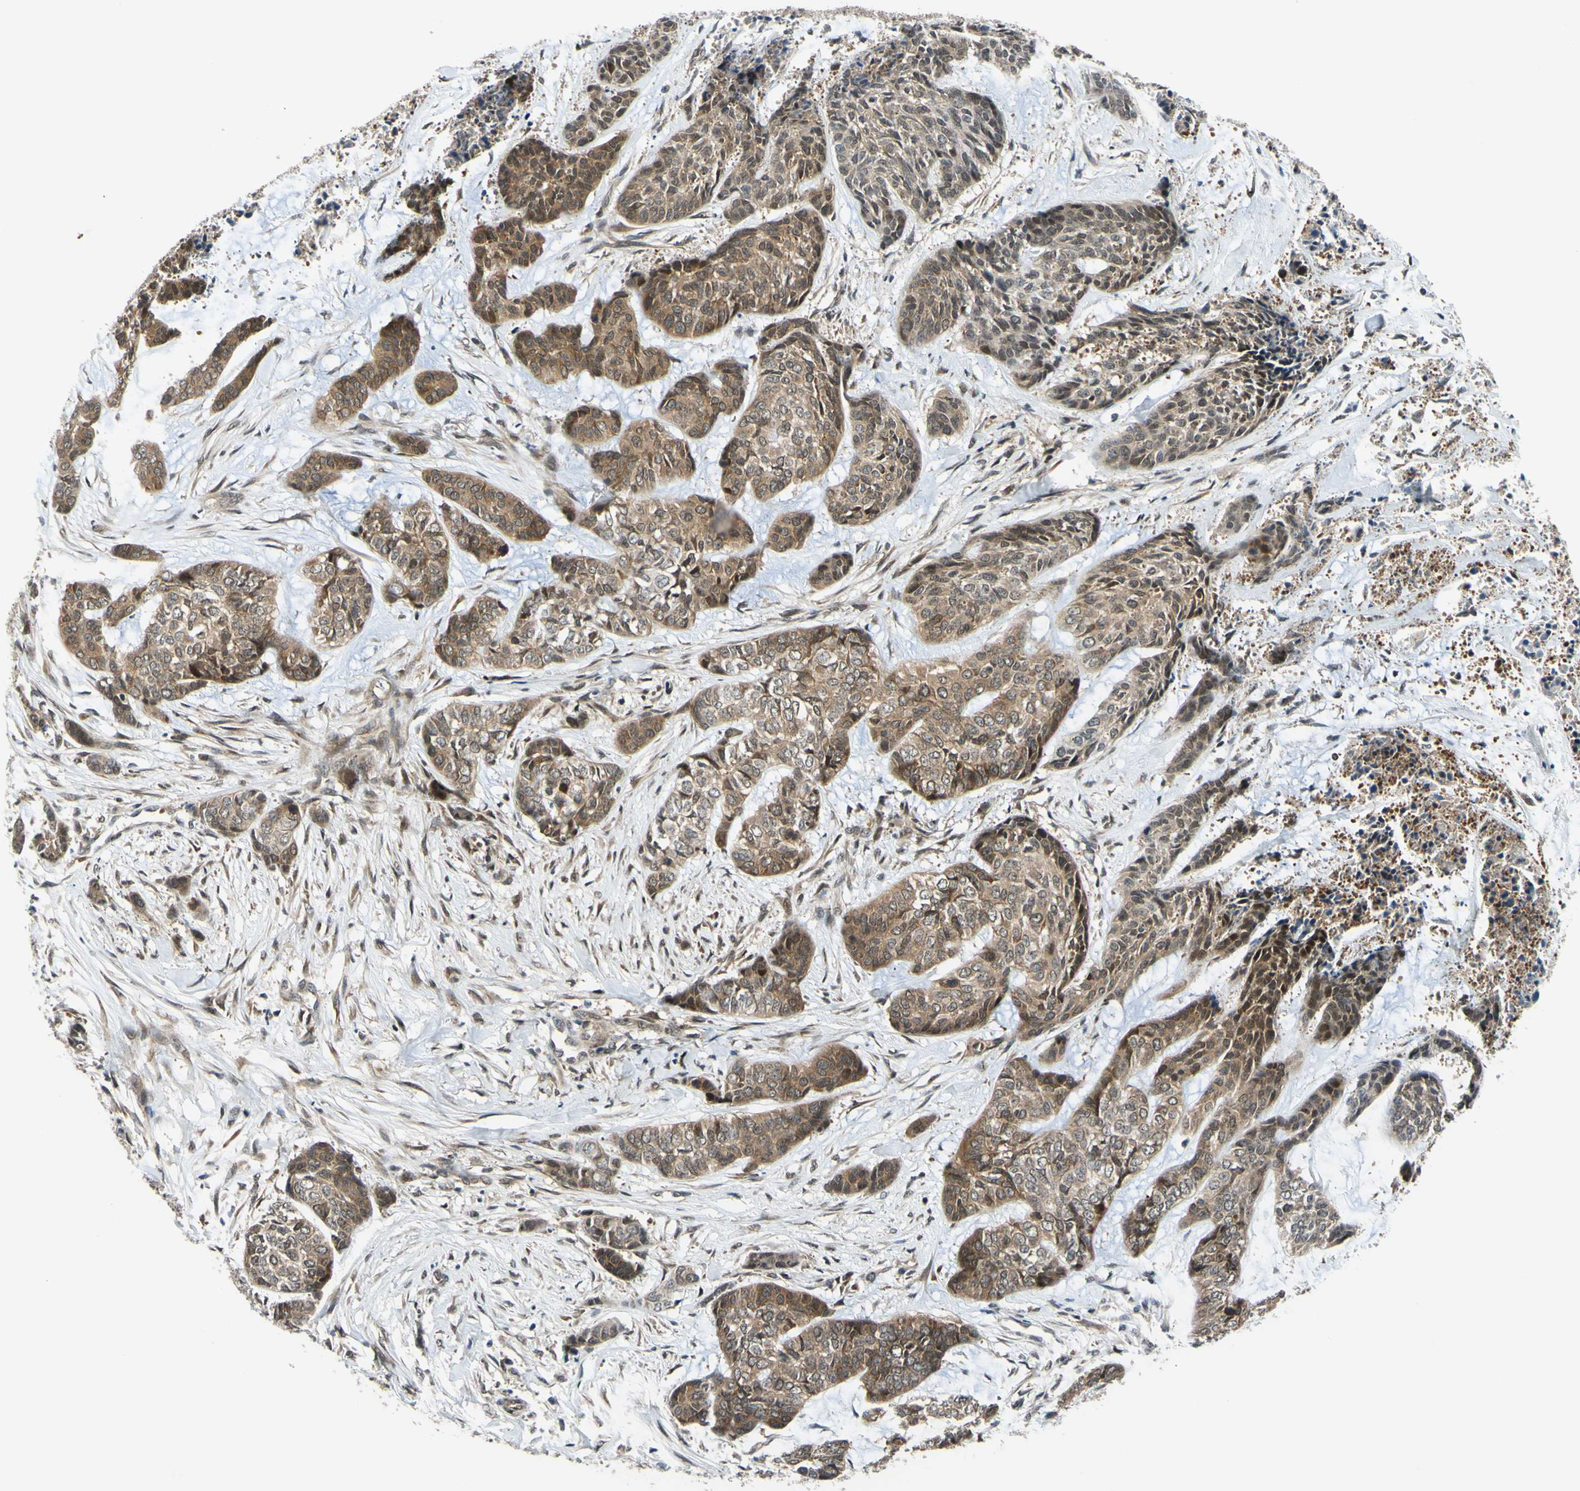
{"staining": {"intensity": "moderate", "quantity": ">75%", "location": "cytoplasmic/membranous"}, "tissue": "skin cancer", "cell_type": "Tumor cells", "image_type": "cancer", "snomed": [{"axis": "morphology", "description": "Basal cell carcinoma"}, {"axis": "topography", "description": "Skin"}], "caption": "Skin basal cell carcinoma stained with DAB immunohistochemistry reveals medium levels of moderate cytoplasmic/membranous expression in approximately >75% of tumor cells.", "gene": "ABCC8", "patient": {"sex": "female", "age": 64}}